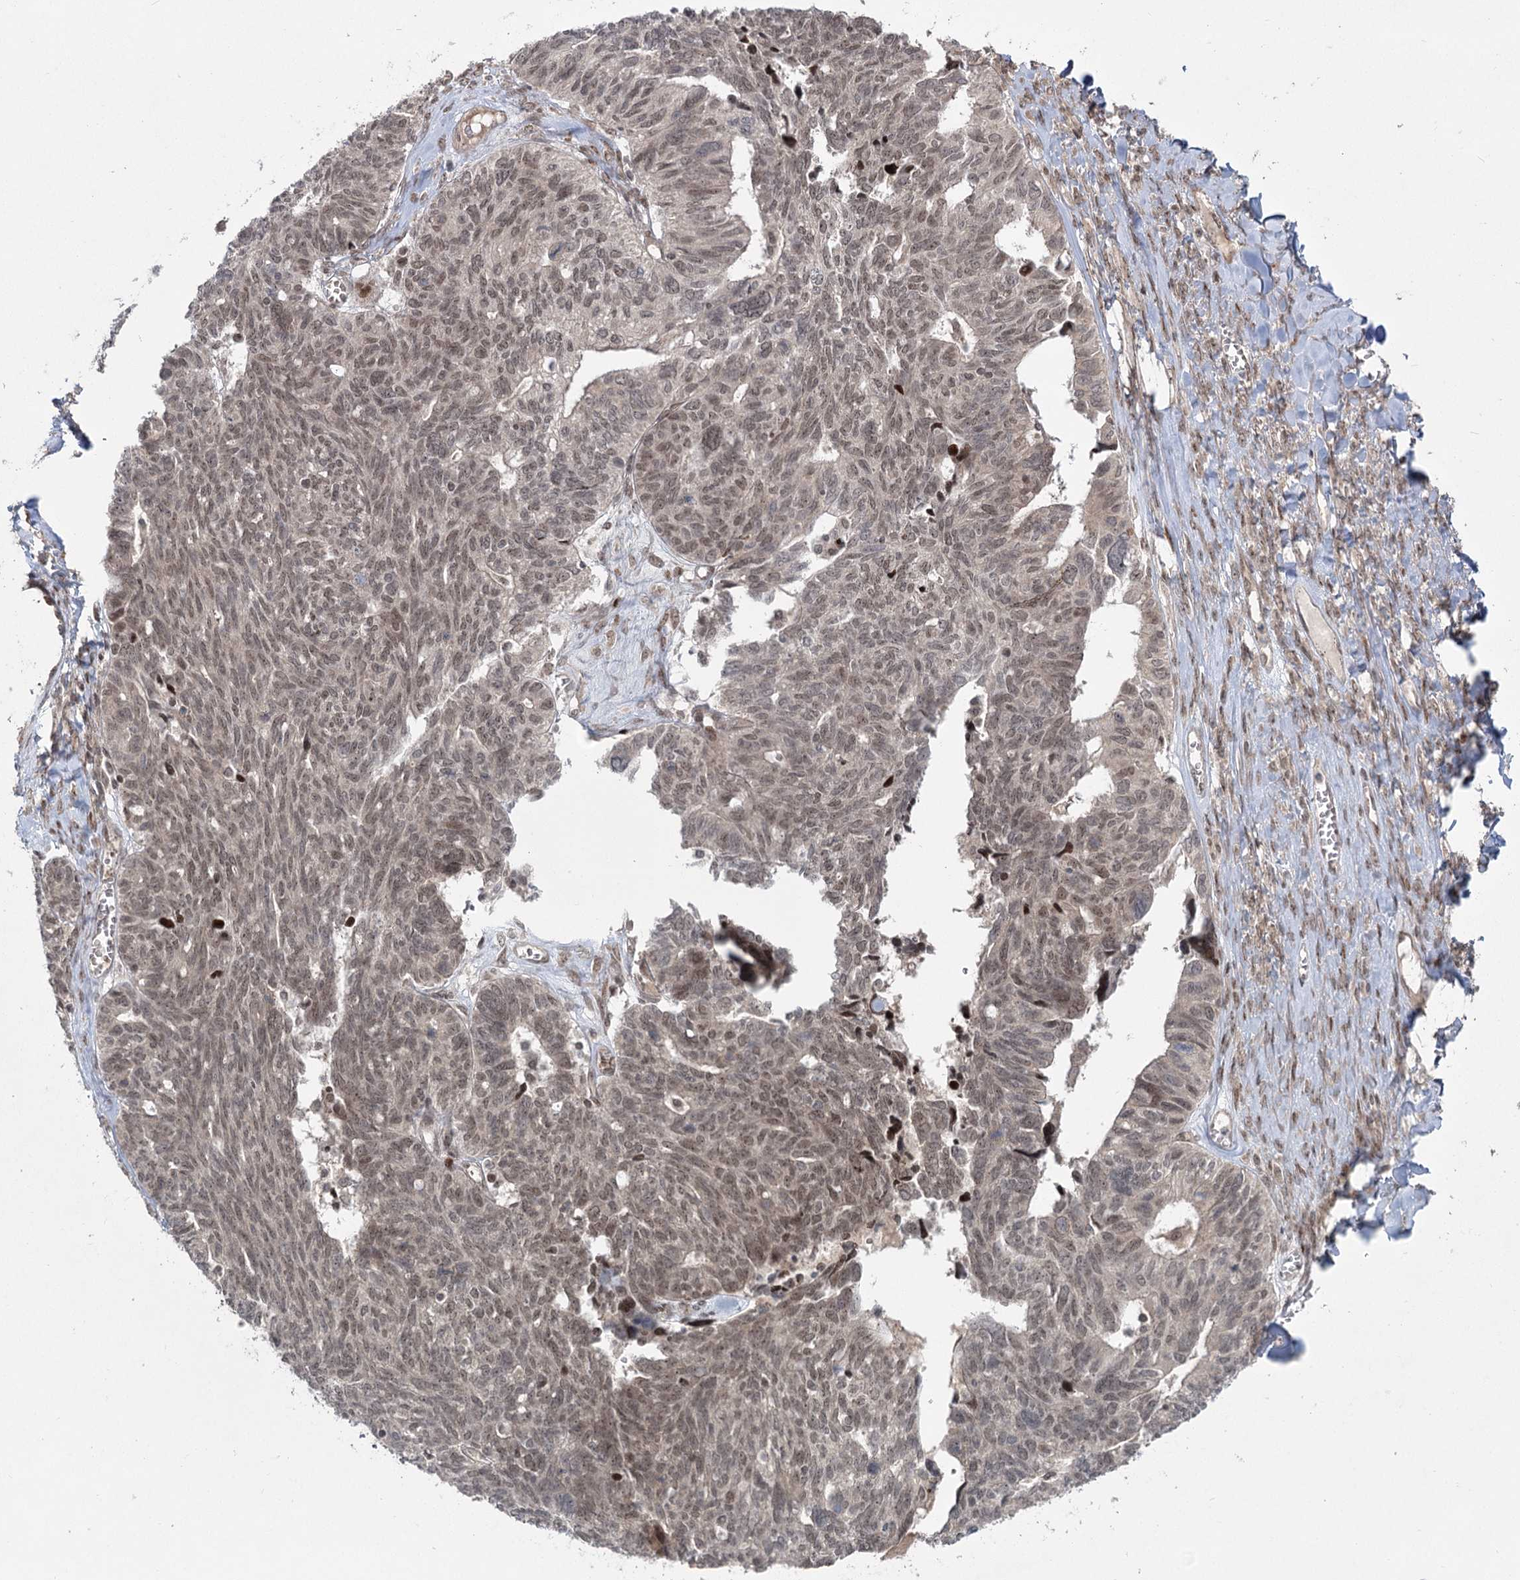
{"staining": {"intensity": "weak", "quantity": "25%-75%", "location": "nuclear"}, "tissue": "ovarian cancer", "cell_type": "Tumor cells", "image_type": "cancer", "snomed": [{"axis": "morphology", "description": "Cystadenocarcinoma, serous, NOS"}, {"axis": "topography", "description": "Ovary"}], "caption": "The photomicrograph reveals staining of ovarian cancer (serous cystadenocarcinoma), revealing weak nuclear protein staining (brown color) within tumor cells. (DAB (3,3'-diaminobenzidine) = brown stain, brightfield microscopy at high magnification).", "gene": "HELQ", "patient": {"sex": "female", "age": 79}}